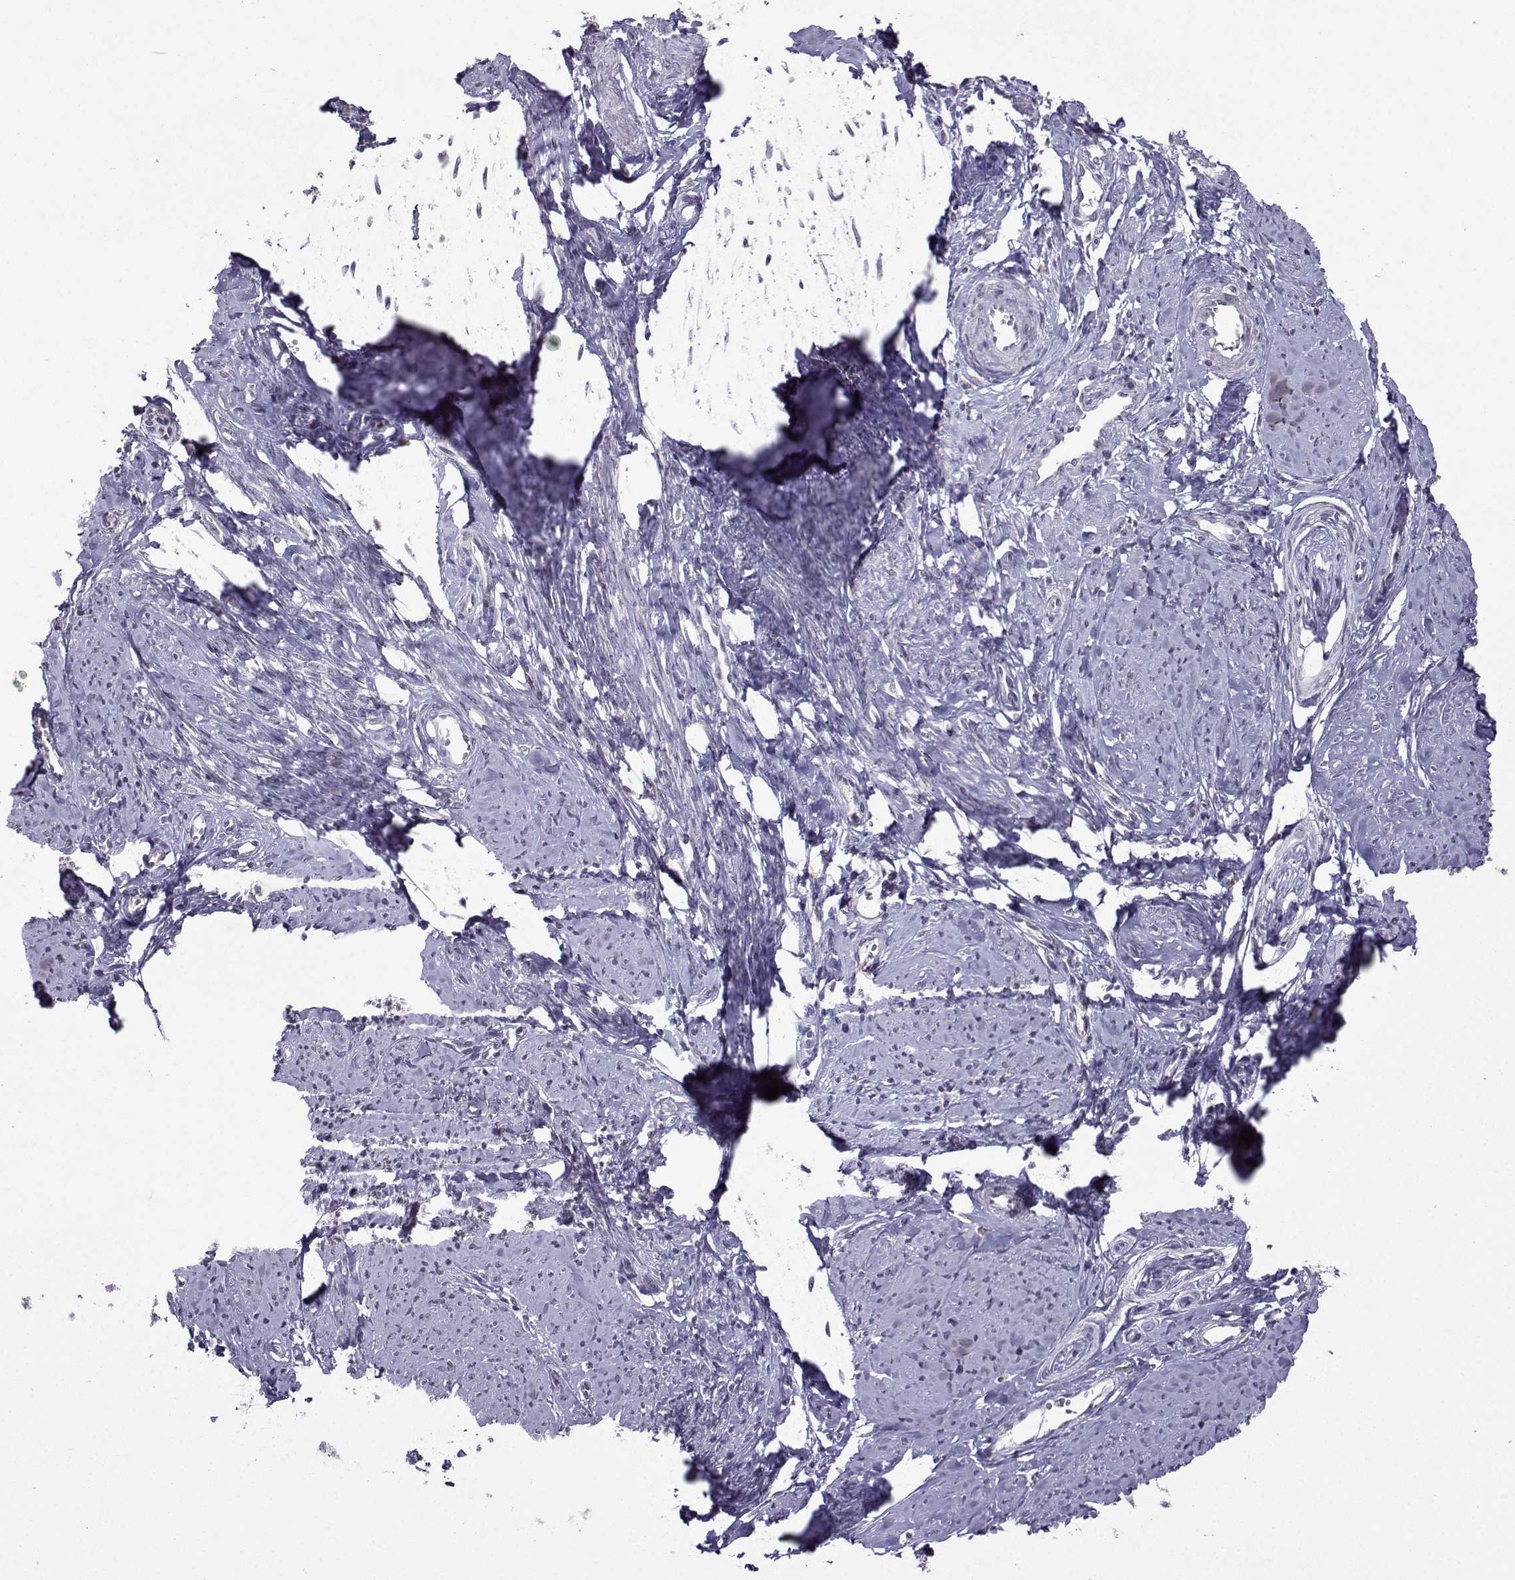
{"staining": {"intensity": "negative", "quantity": "none", "location": "none"}, "tissue": "smooth muscle", "cell_type": "Smooth muscle cells", "image_type": "normal", "snomed": [{"axis": "morphology", "description": "Normal tissue, NOS"}, {"axis": "topography", "description": "Smooth muscle"}], "caption": "Immunohistochemistry photomicrograph of benign smooth muscle stained for a protein (brown), which displays no staining in smooth muscle cells.", "gene": "CCL28", "patient": {"sex": "female", "age": 48}}